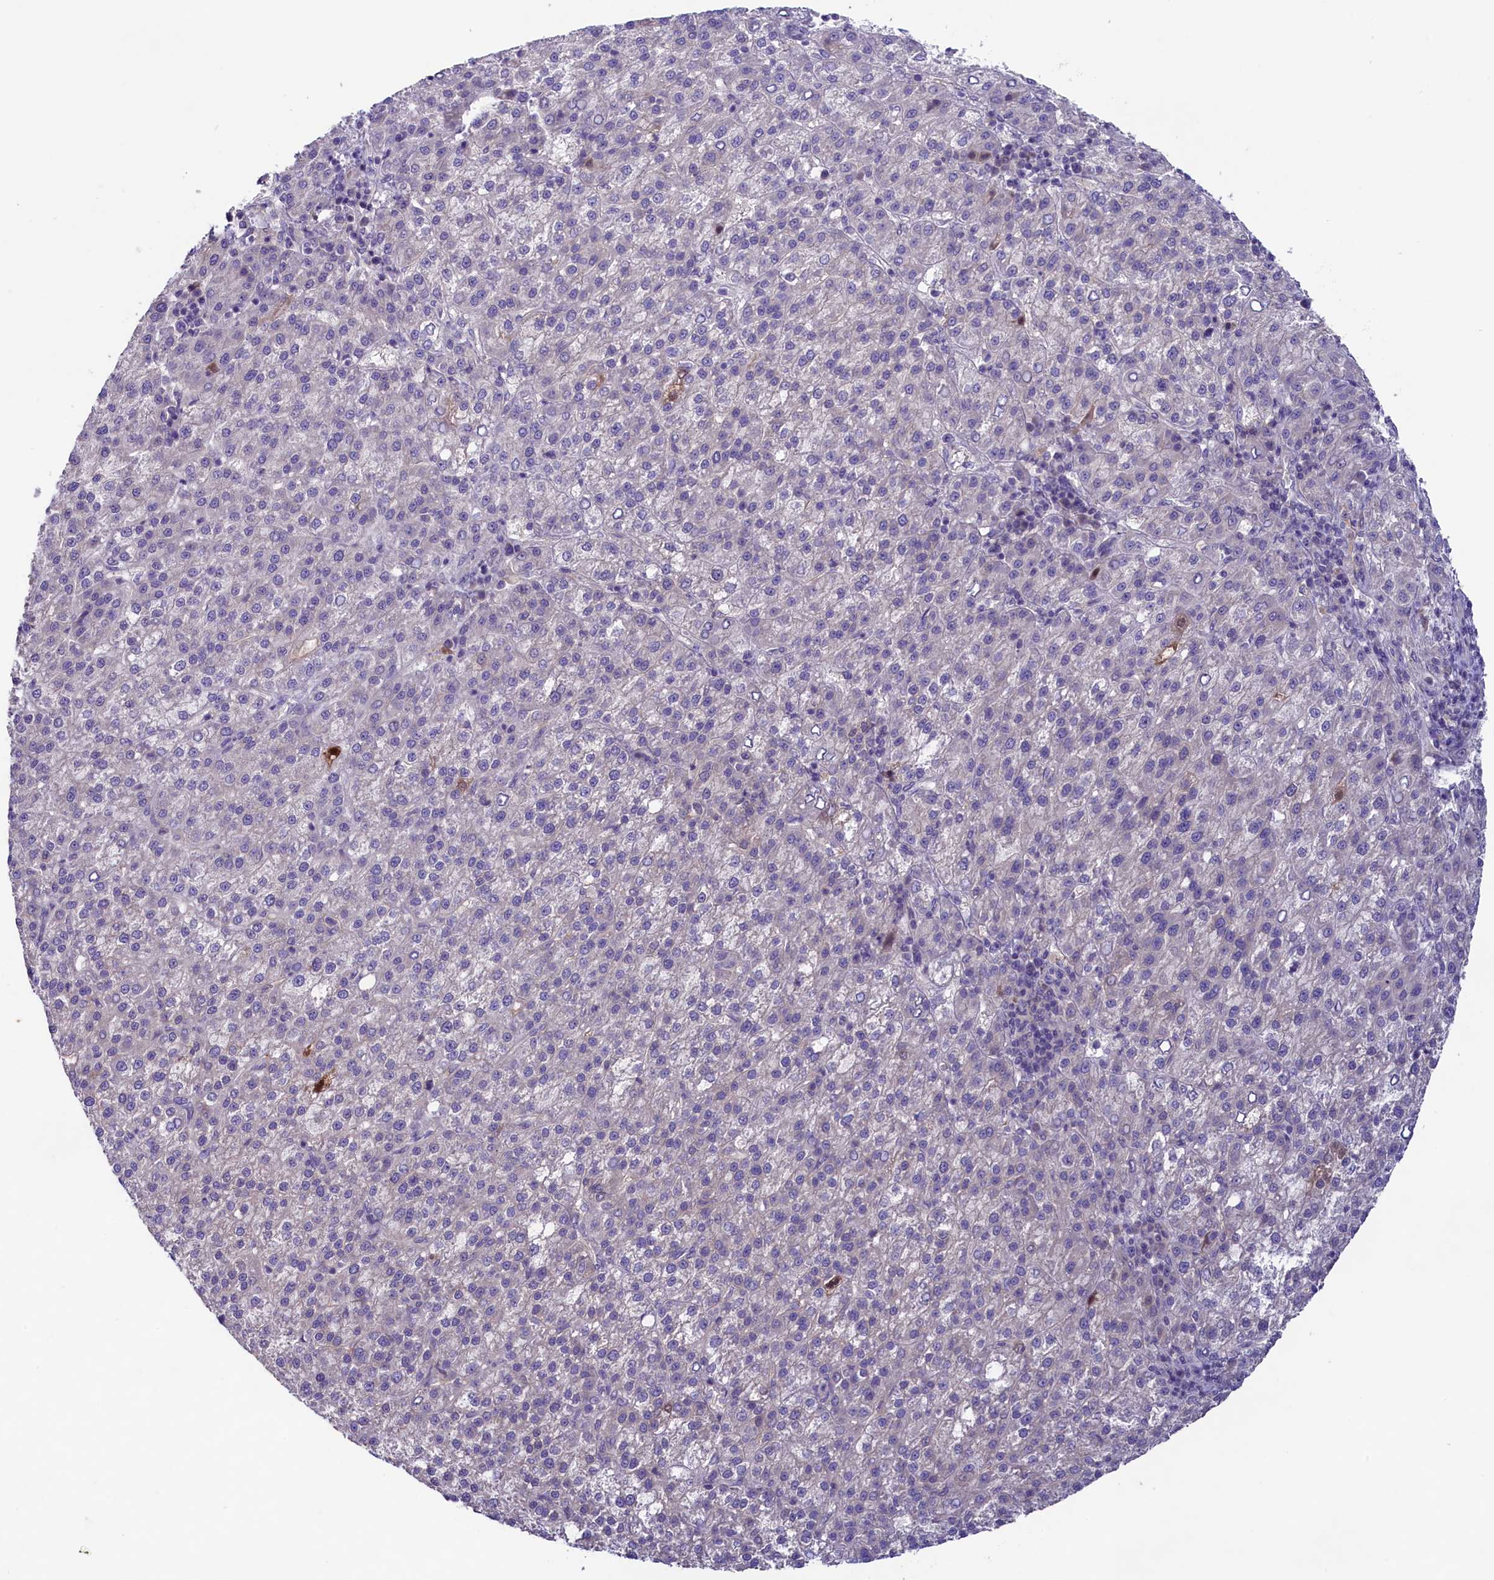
{"staining": {"intensity": "negative", "quantity": "none", "location": "none"}, "tissue": "liver cancer", "cell_type": "Tumor cells", "image_type": "cancer", "snomed": [{"axis": "morphology", "description": "Carcinoma, Hepatocellular, NOS"}, {"axis": "topography", "description": "Liver"}], "caption": "This photomicrograph is of liver cancer (hepatocellular carcinoma) stained with immunohistochemistry to label a protein in brown with the nuclei are counter-stained blue. There is no expression in tumor cells.", "gene": "CD99L2", "patient": {"sex": "female", "age": 58}}